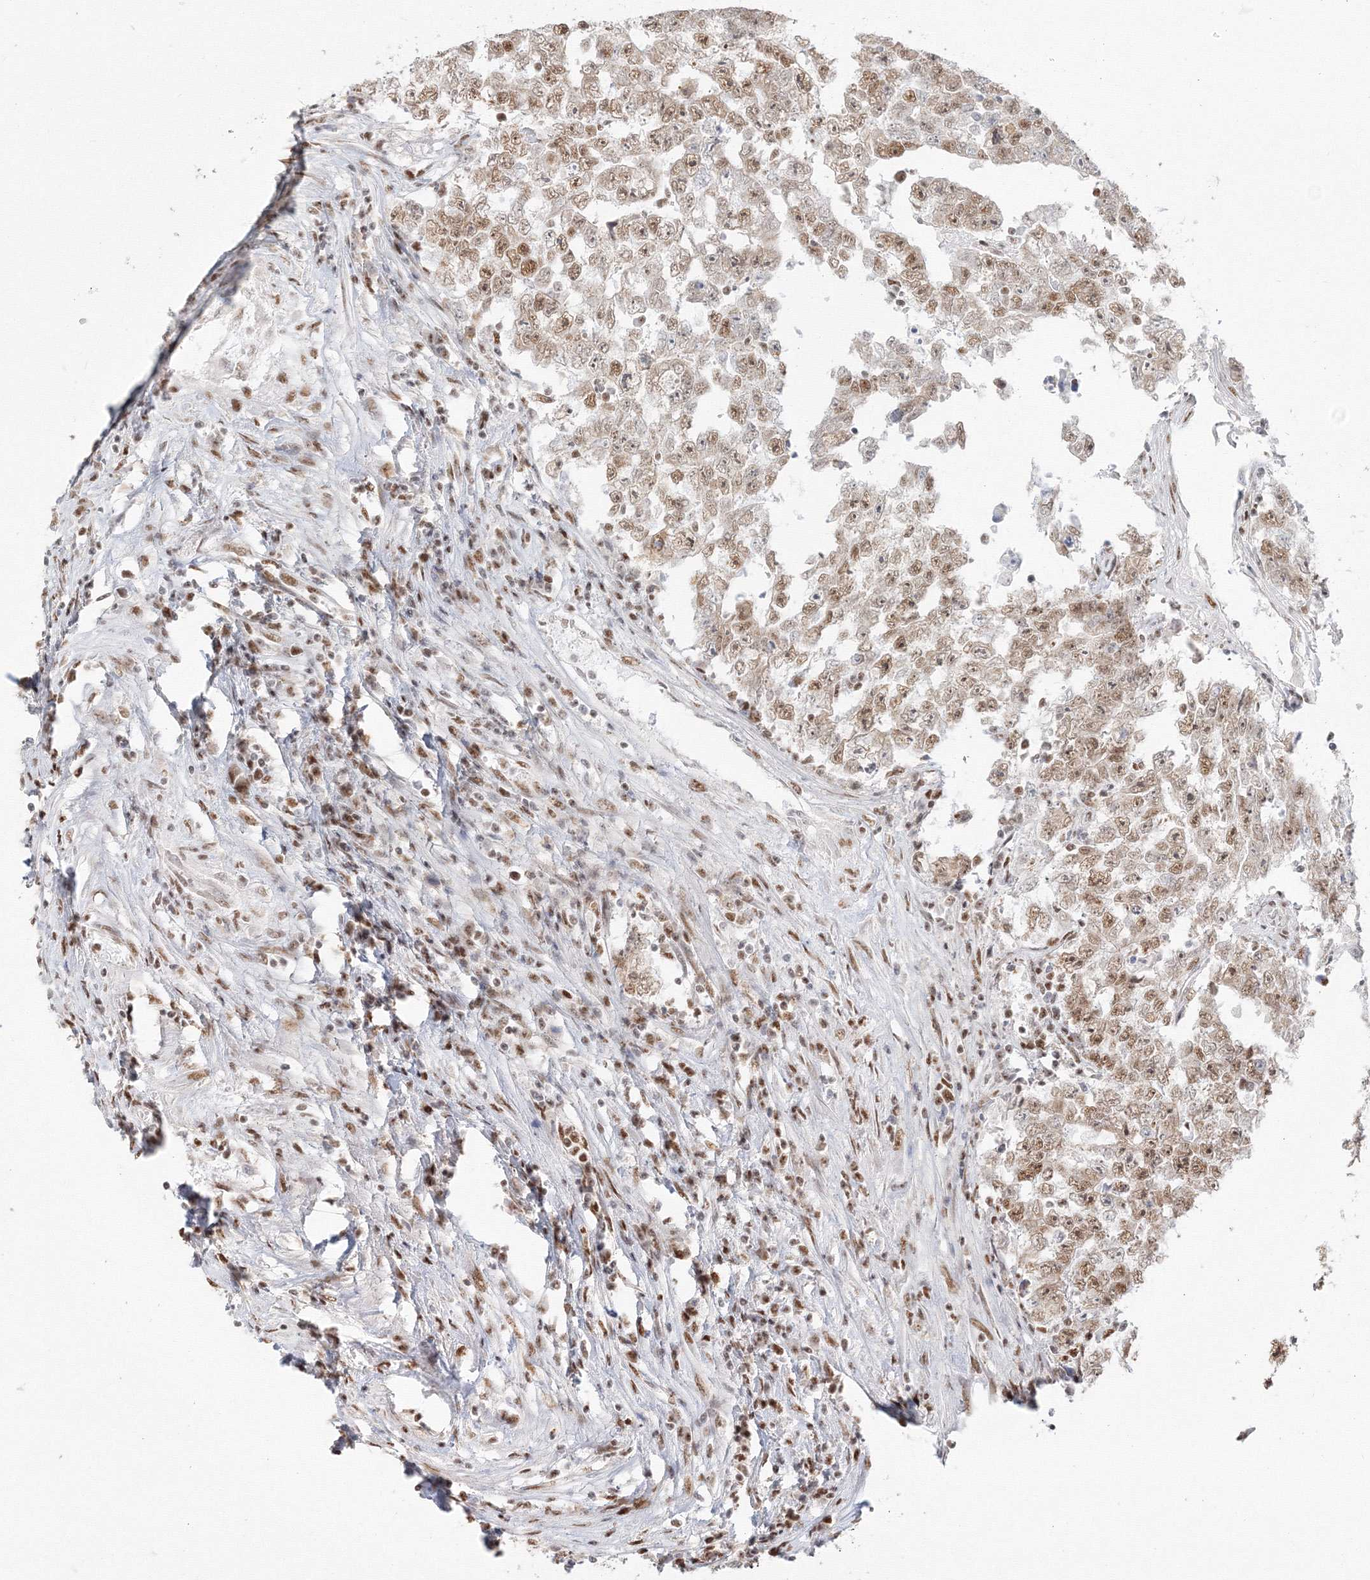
{"staining": {"intensity": "moderate", "quantity": "25%-75%", "location": "nuclear"}, "tissue": "testis cancer", "cell_type": "Tumor cells", "image_type": "cancer", "snomed": [{"axis": "morphology", "description": "Carcinoma, Embryonal, NOS"}, {"axis": "topography", "description": "Testis"}], "caption": "Brown immunohistochemical staining in testis cancer reveals moderate nuclear positivity in about 25%-75% of tumor cells.", "gene": "PPP4R2", "patient": {"sex": "male", "age": 25}}